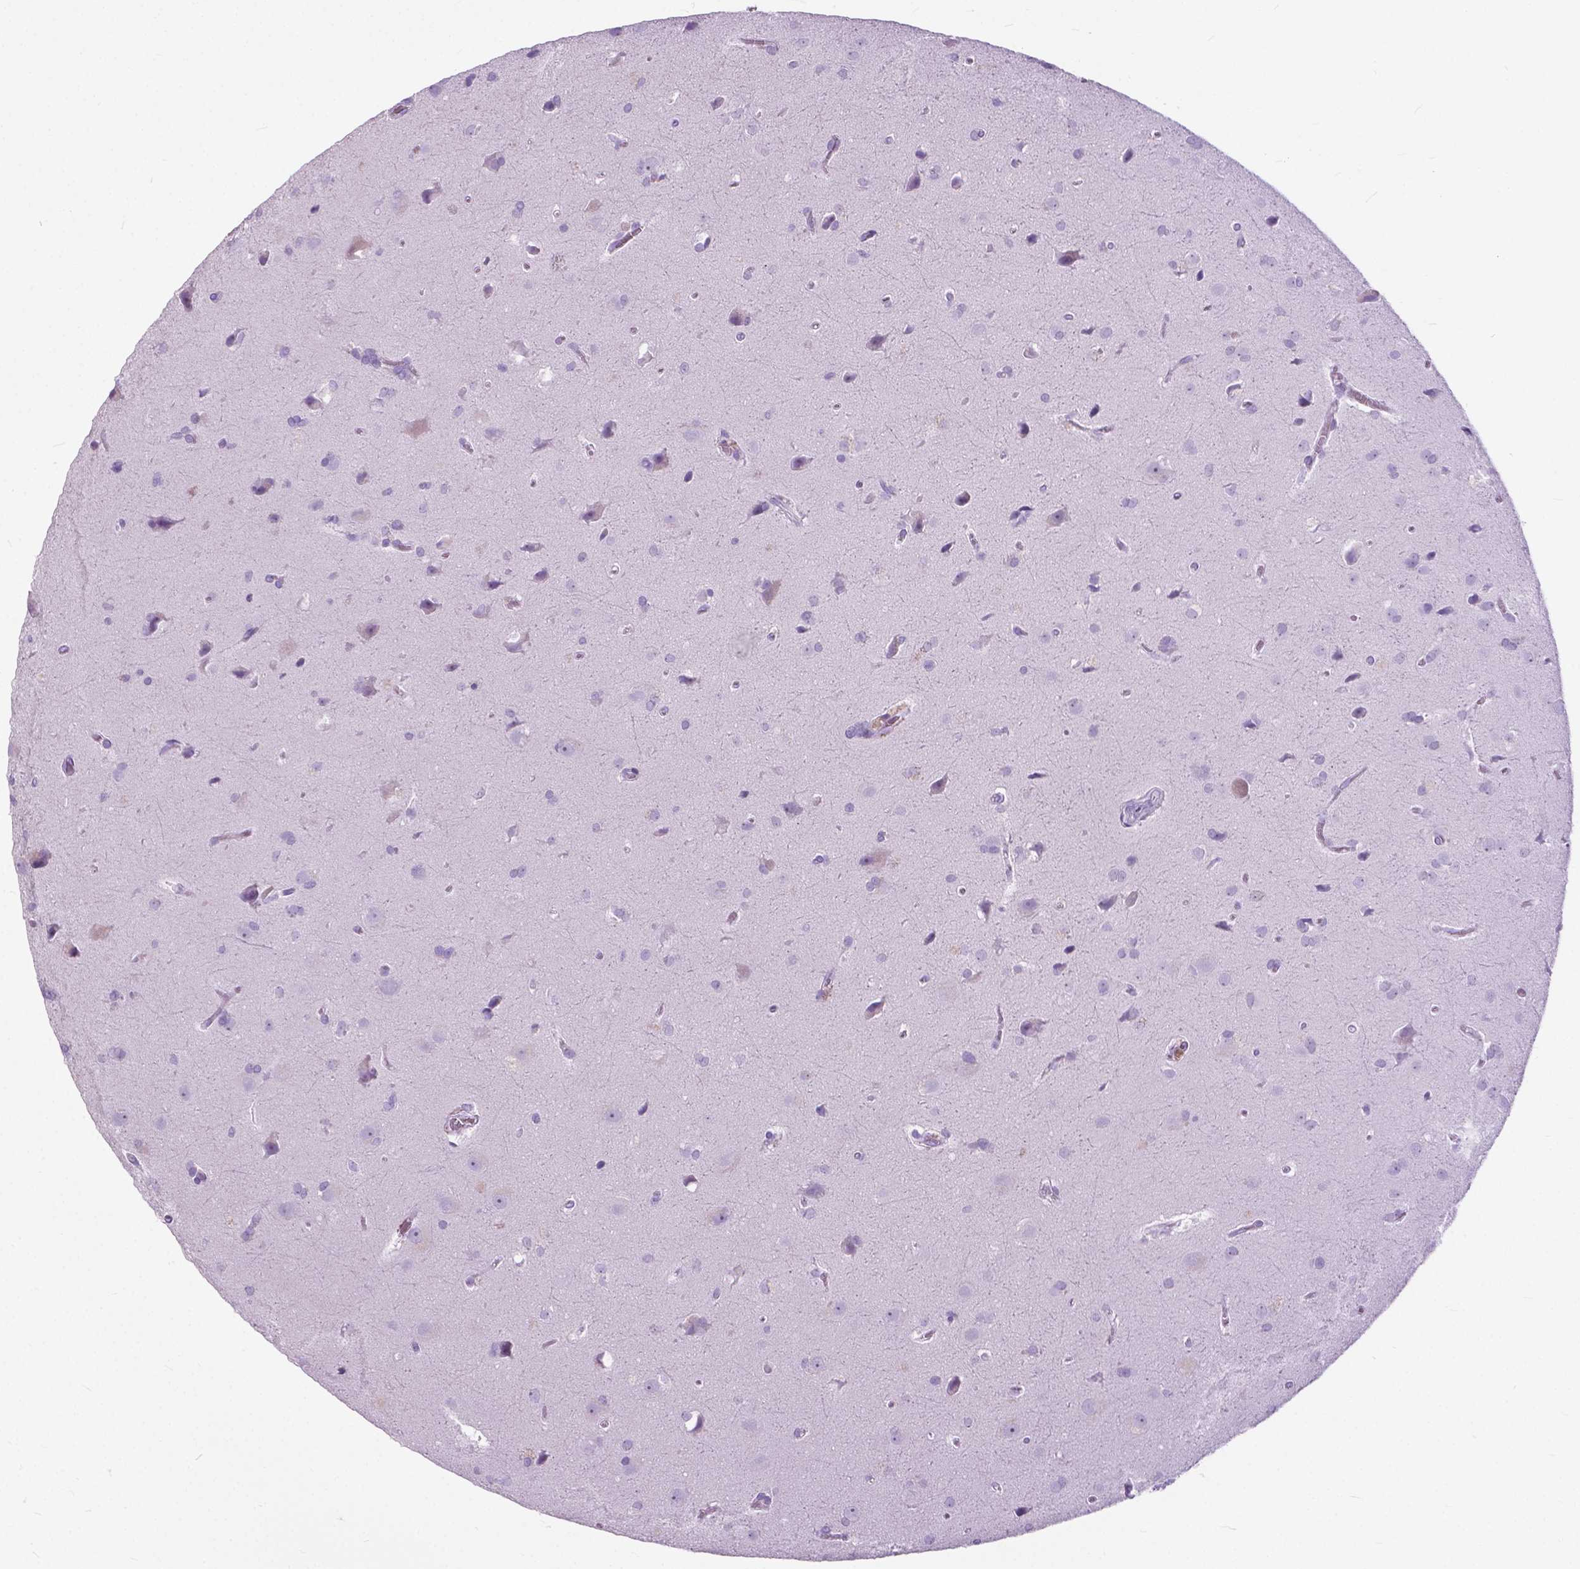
{"staining": {"intensity": "negative", "quantity": "none", "location": "none"}, "tissue": "glioma", "cell_type": "Tumor cells", "image_type": "cancer", "snomed": [{"axis": "morphology", "description": "Glioma, malignant, Low grade"}, {"axis": "topography", "description": "Brain"}], "caption": "A high-resolution photomicrograph shows immunohistochemistry (IHC) staining of malignant low-grade glioma, which demonstrates no significant expression in tumor cells.", "gene": "HTR2B", "patient": {"sex": "male", "age": 58}}